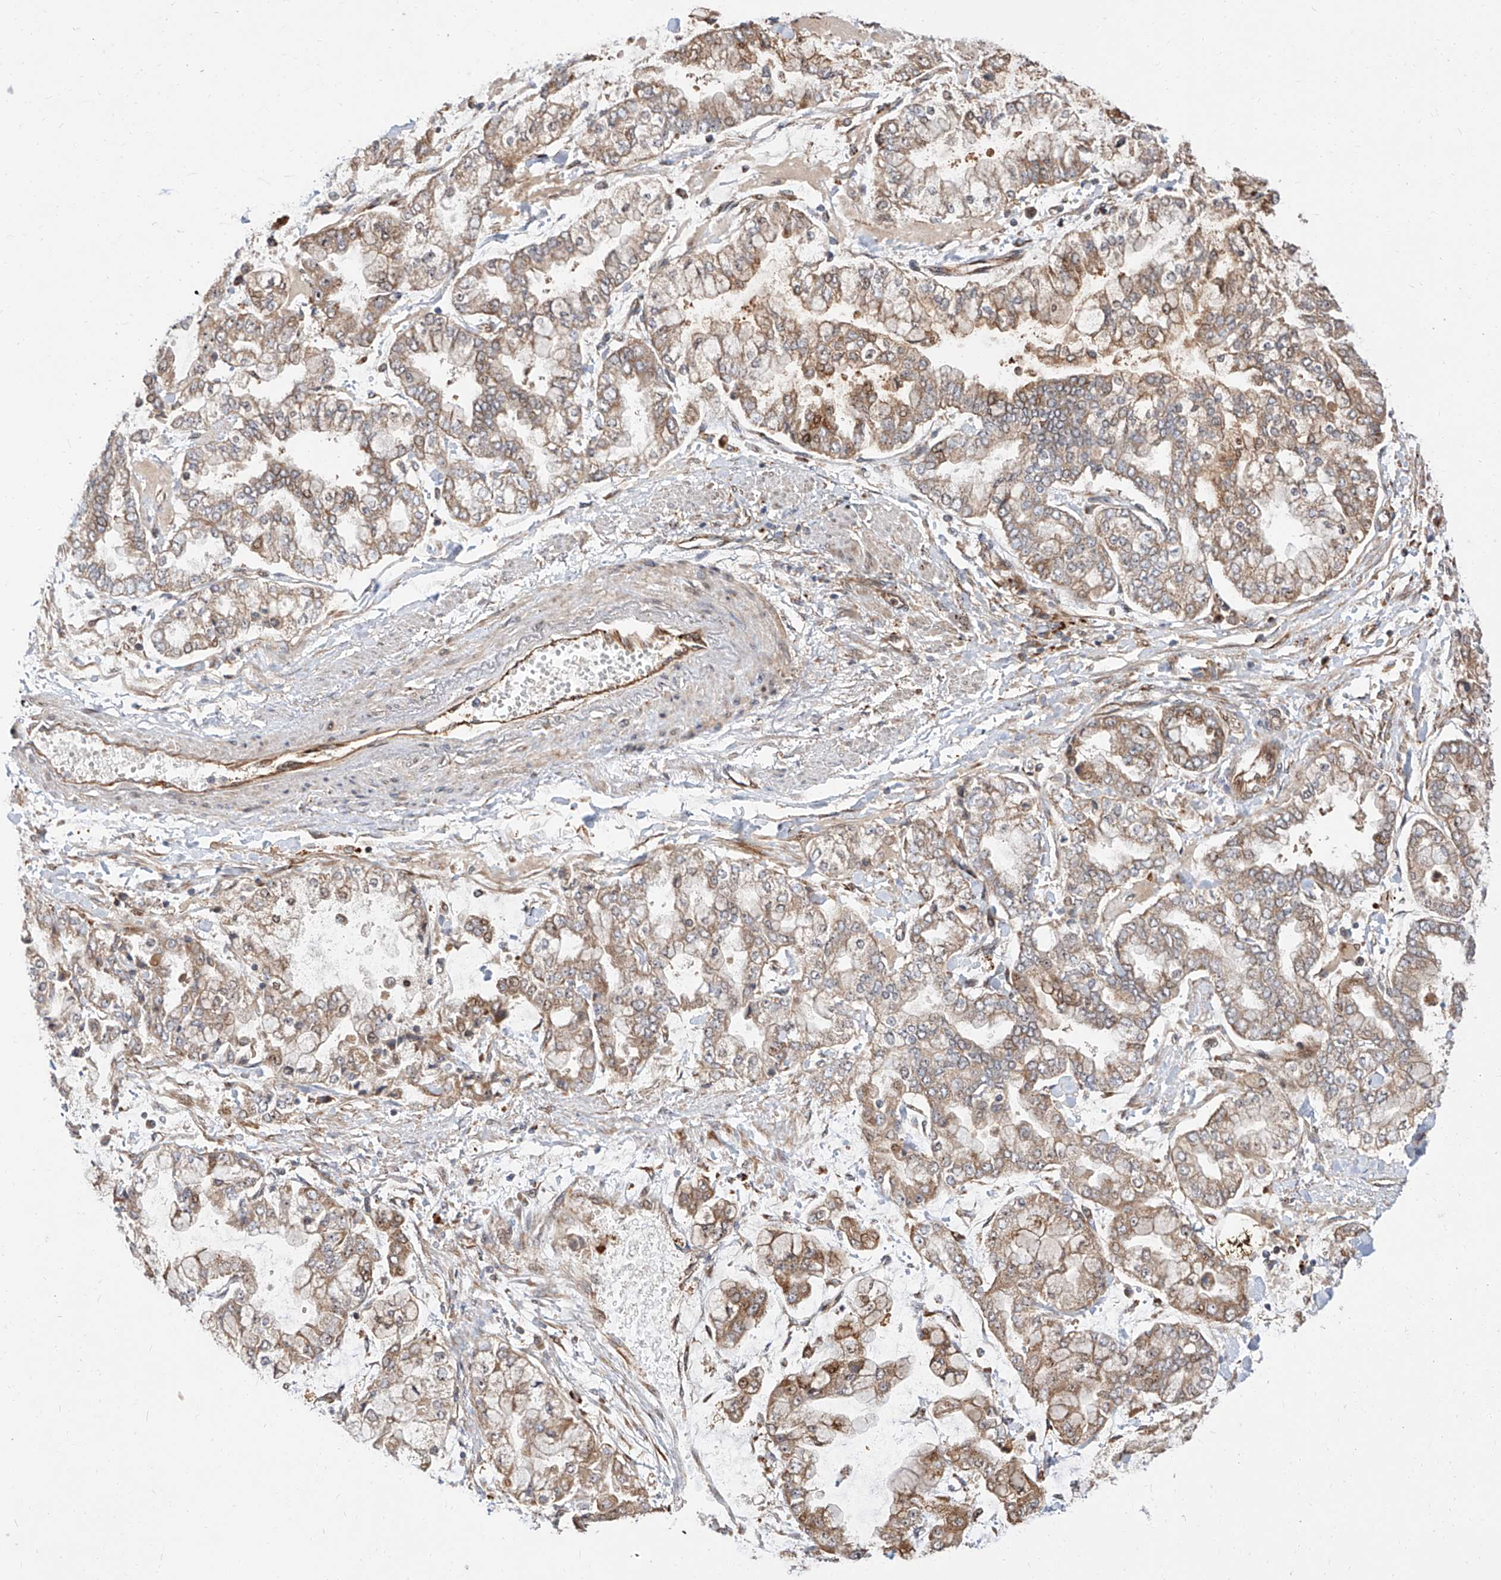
{"staining": {"intensity": "moderate", "quantity": "<25%", "location": "cytoplasmic/membranous"}, "tissue": "stomach cancer", "cell_type": "Tumor cells", "image_type": "cancer", "snomed": [{"axis": "morphology", "description": "Normal tissue, NOS"}, {"axis": "morphology", "description": "Adenocarcinoma, NOS"}, {"axis": "topography", "description": "Stomach, upper"}, {"axis": "topography", "description": "Stomach"}], "caption": "Immunohistochemical staining of stomach cancer (adenocarcinoma) displays low levels of moderate cytoplasmic/membranous expression in about <25% of tumor cells. The staining is performed using DAB brown chromogen to label protein expression. The nuclei are counter-stained blue using hematoxylin.", "gene": "DIRAS3", "patient": {"sex": "male", "age": 76}}